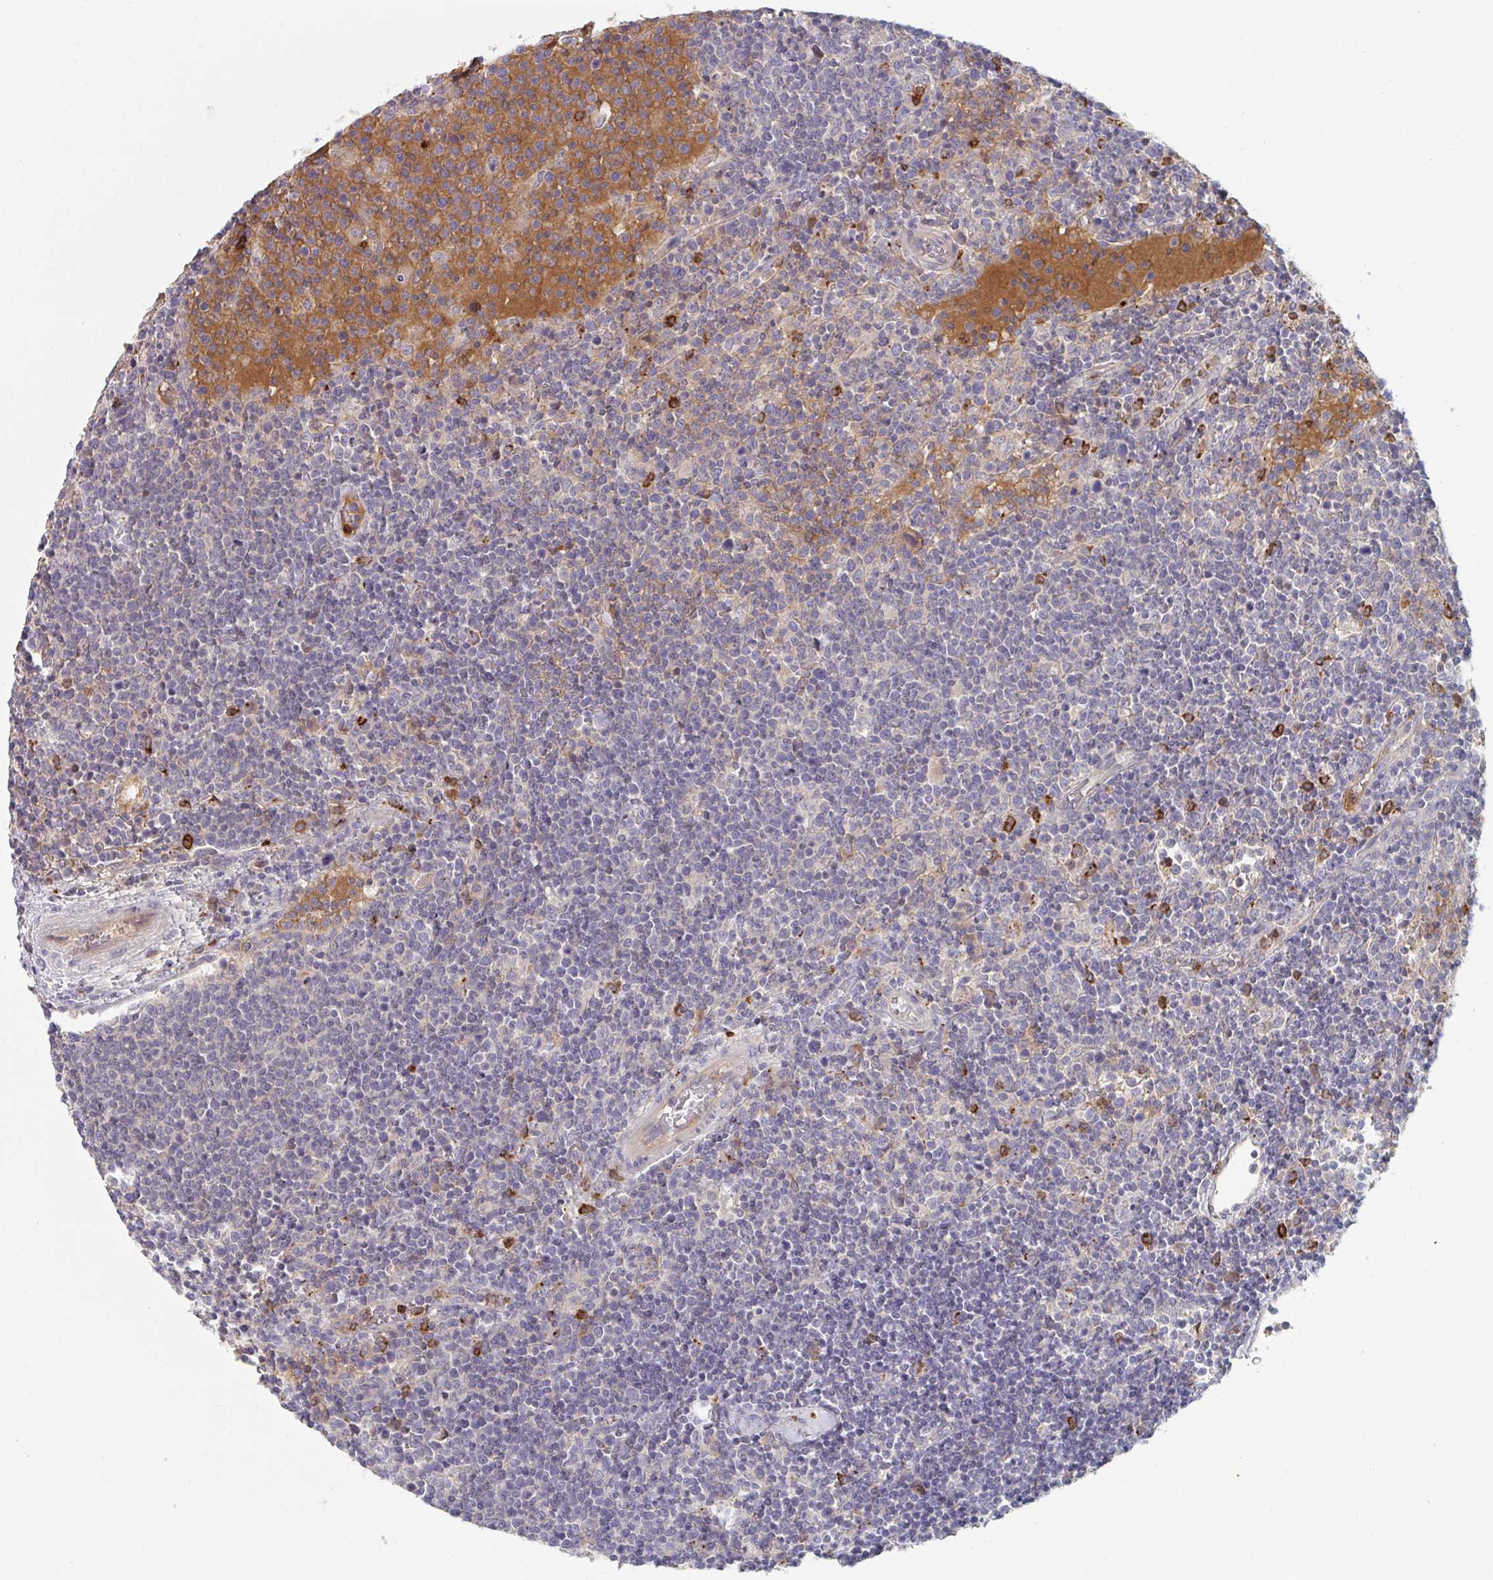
{"staining": {"intensity": "negative", "quantity": "none", "location": "none"}, "tissue": "lymphoma", "cell_type": "Tumor cells", "image_type": "cancer", "snomed": [{"axis": "morphology", "description": "Malignant lymphoma, non-Hodgkin's type, High grade"}, {"axis": "topography", "description": "Lymph node"}], "caption": "Immunohistochemistry of human malignant lymphoma, non-Hodgkin's type (high-grade) exhibits no expression in tumor cells.", "gene": "HGFAC", "patient": {"sex": "male", "age": 61}}